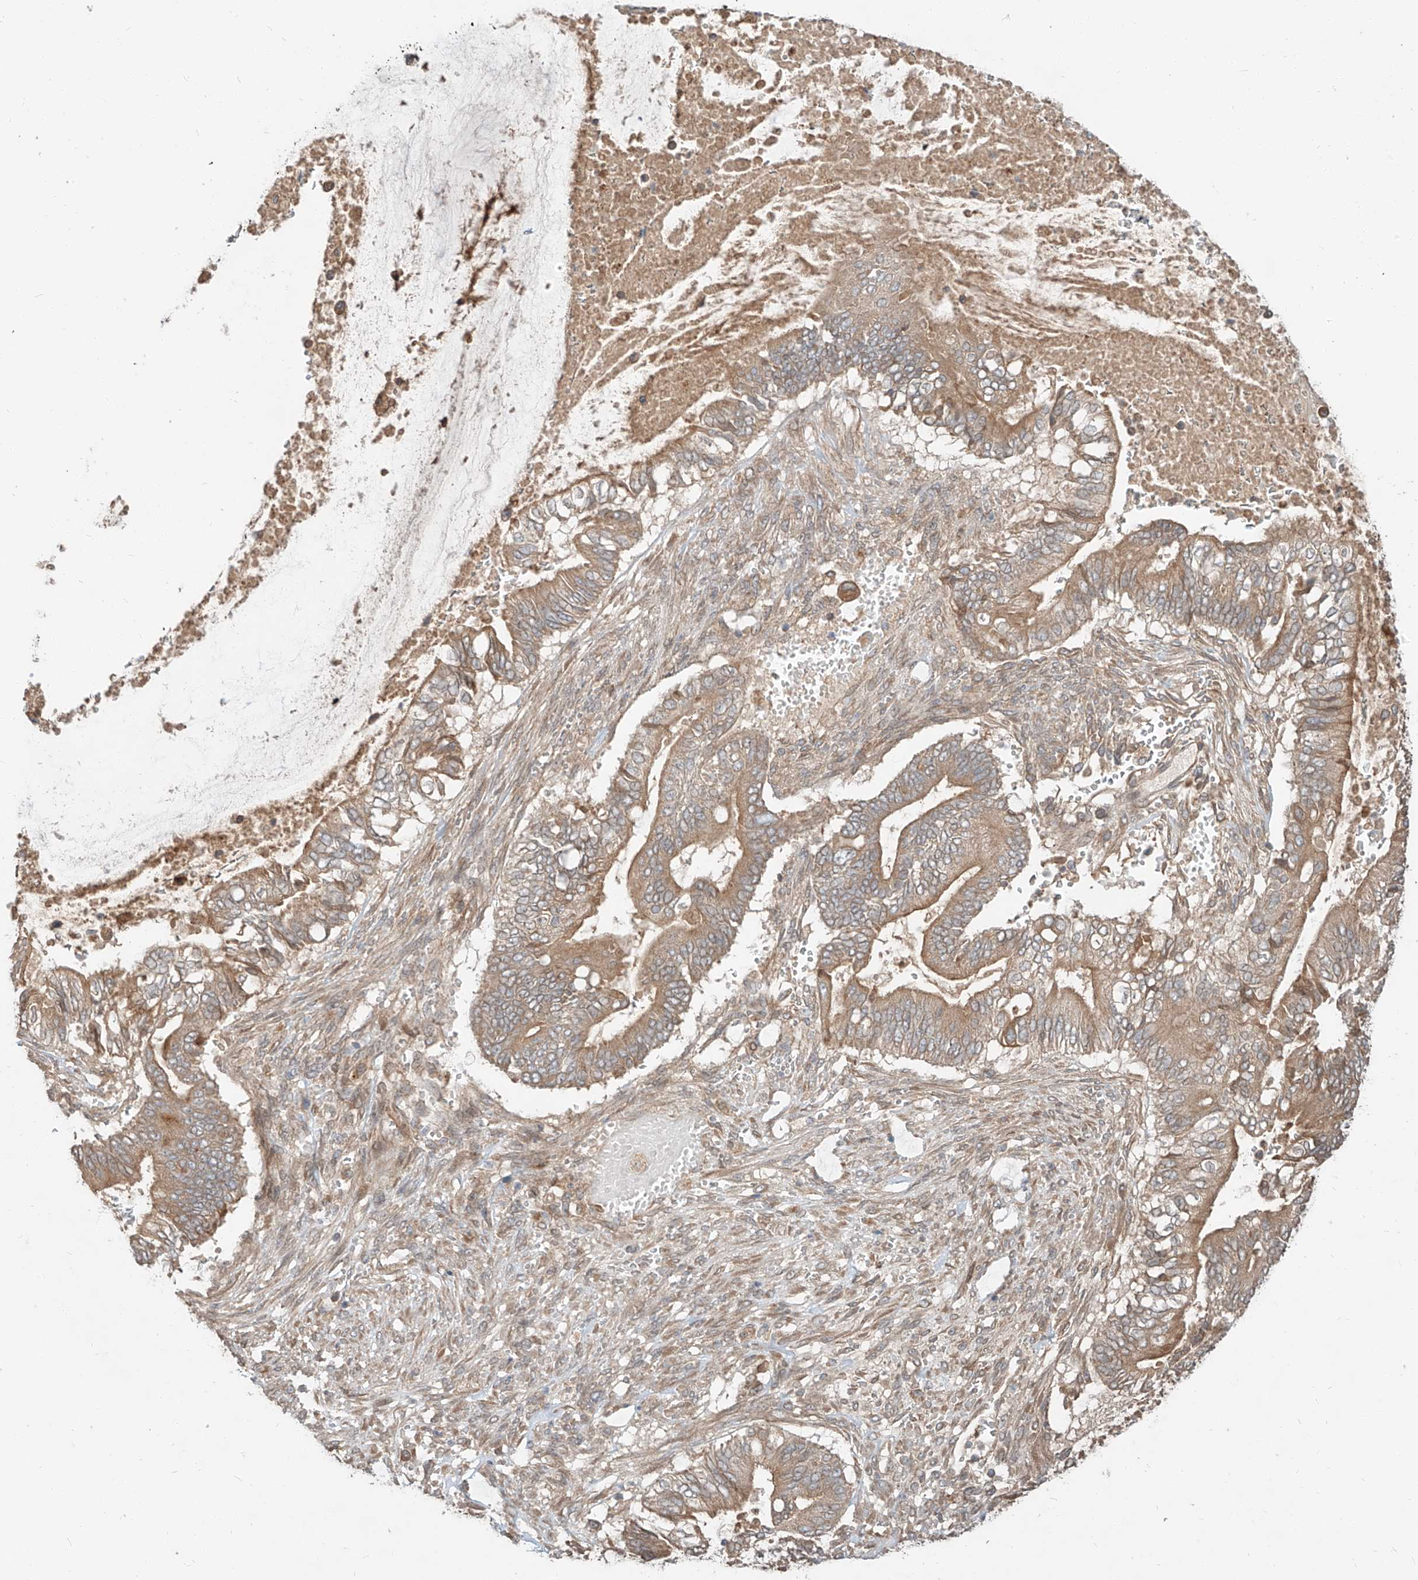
{"staining": {"intensity": "moderate", "quantity": ">75%", "location": "cytoplasmic/membranous"}, "tissue": "pancreatic cancer", "cell_type": "Tumor cells", "image_type": "cancer", "snomed": [{"axis": "morphology", "description": "Adenocarcinoma, NOS"}, {"axis": "topography", "description": "Pancreas"}], "caption": "Adenocarcinoma (pancreatic) was stained to show a protein in brown. There is medium levels of moderate cytoplasmic/membranous positivity in about >75% of tumor cells. Immunohistochemistry stains the protein in brown and the nuclei are stained blue.", "gene": "STX19", "patient": {"sex": "male", "age": 68}}